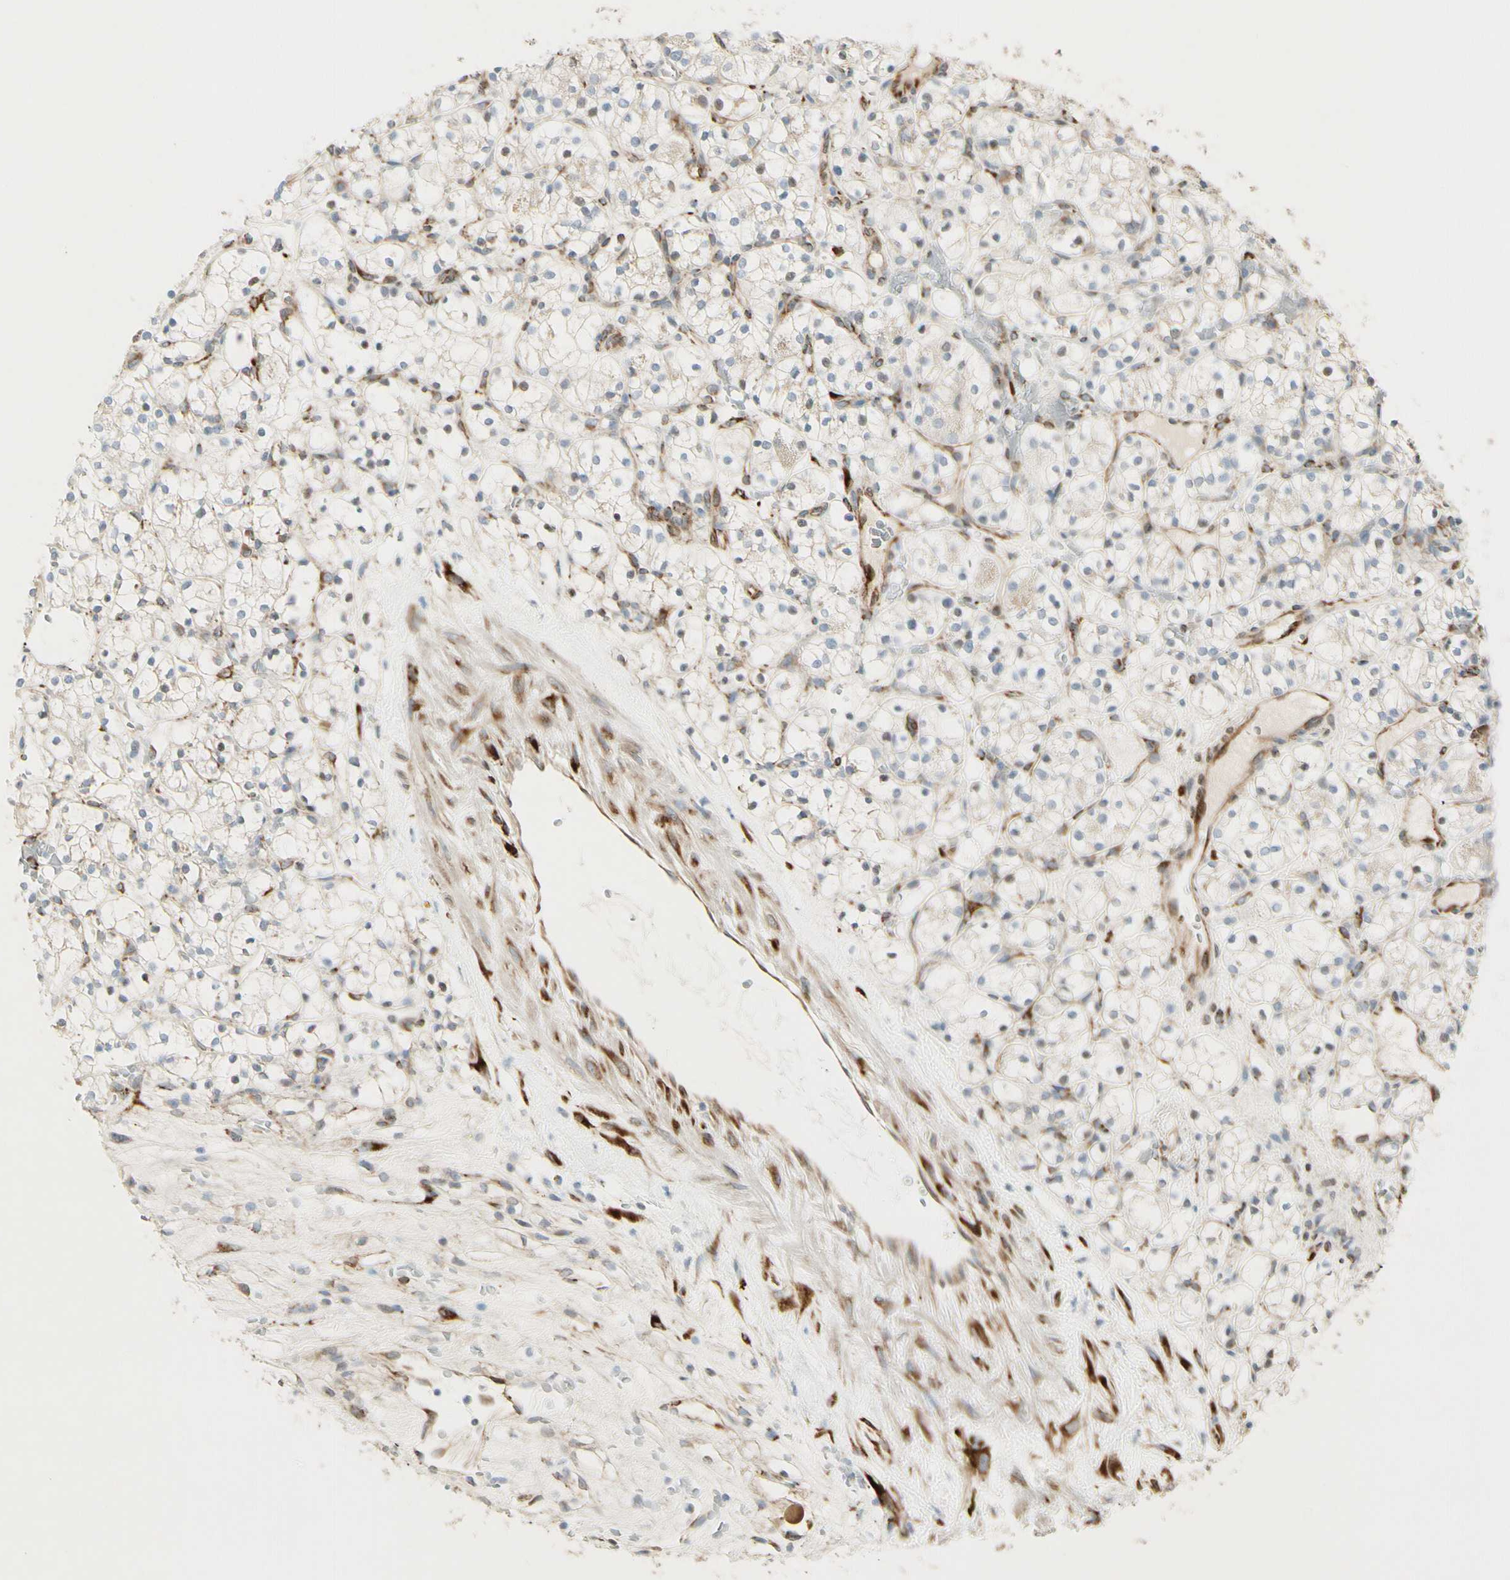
{"staining": {"intensity": "weak", "quantity": "<25%", "location": "cytoplasmic/membranous"}, "tissue": "renal cancer", "cell_type": "Tumor cells", "image_type": "cancer", "snomed": [{"axis": "morphology", "description": "Adenocarcinoma, NOS"}, {"axis": "topography", "description": "Kidney"}], "caption": "Immunohistochemistry photomicrograph of renal cancer (adenocarcinoma) stained for a protein (brown), which displays no expression in tumor cells. (DAB IHC visualized using brightfield microscopy, high magnification).", "gene": "FKBP7", "patient": {"sex": "female", "age": 60}}